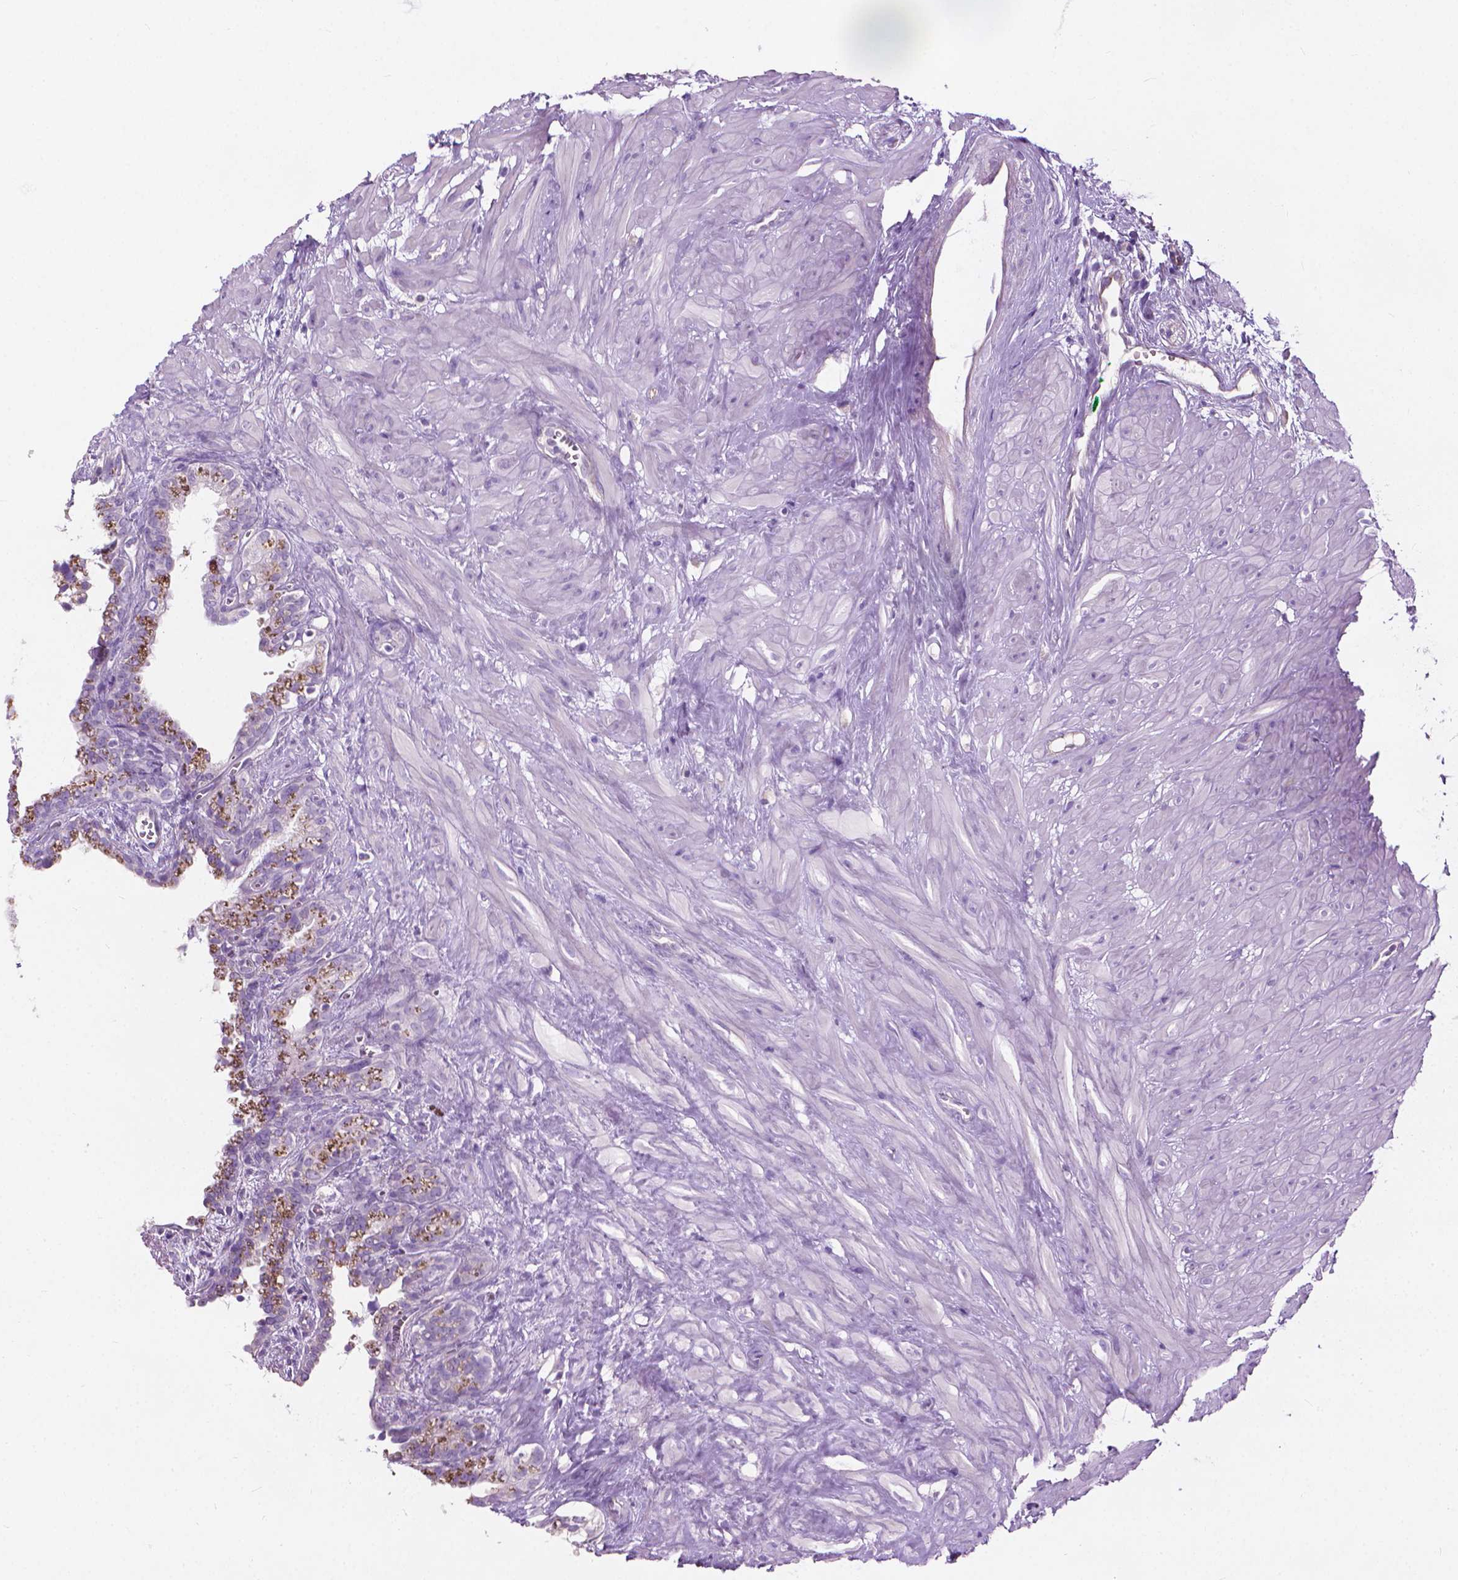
{"staining": {"intensity": "negative", "quantity": "none", "location": "none"}, "tissue": "seminal vesicle", "cell_type": "Glandular cells", "image_type": "normal", "snomed": [{"axis": "morphology", "description": "Normal tissue, NOS"}, {"axis": "morphology", "description": "Urothelial carcinoma, NOS"}, {"axis": "topography", "description": "Urinary bladder"}, {"axis": "topography", "description": "Seminal veicle"}], "caption": "Photomicrograph shows no significant protein expression in glandular cells of unremarkable seminal vesicle.", "gene": "KRT73", "patient": {"sex": "male", "age": 76}}